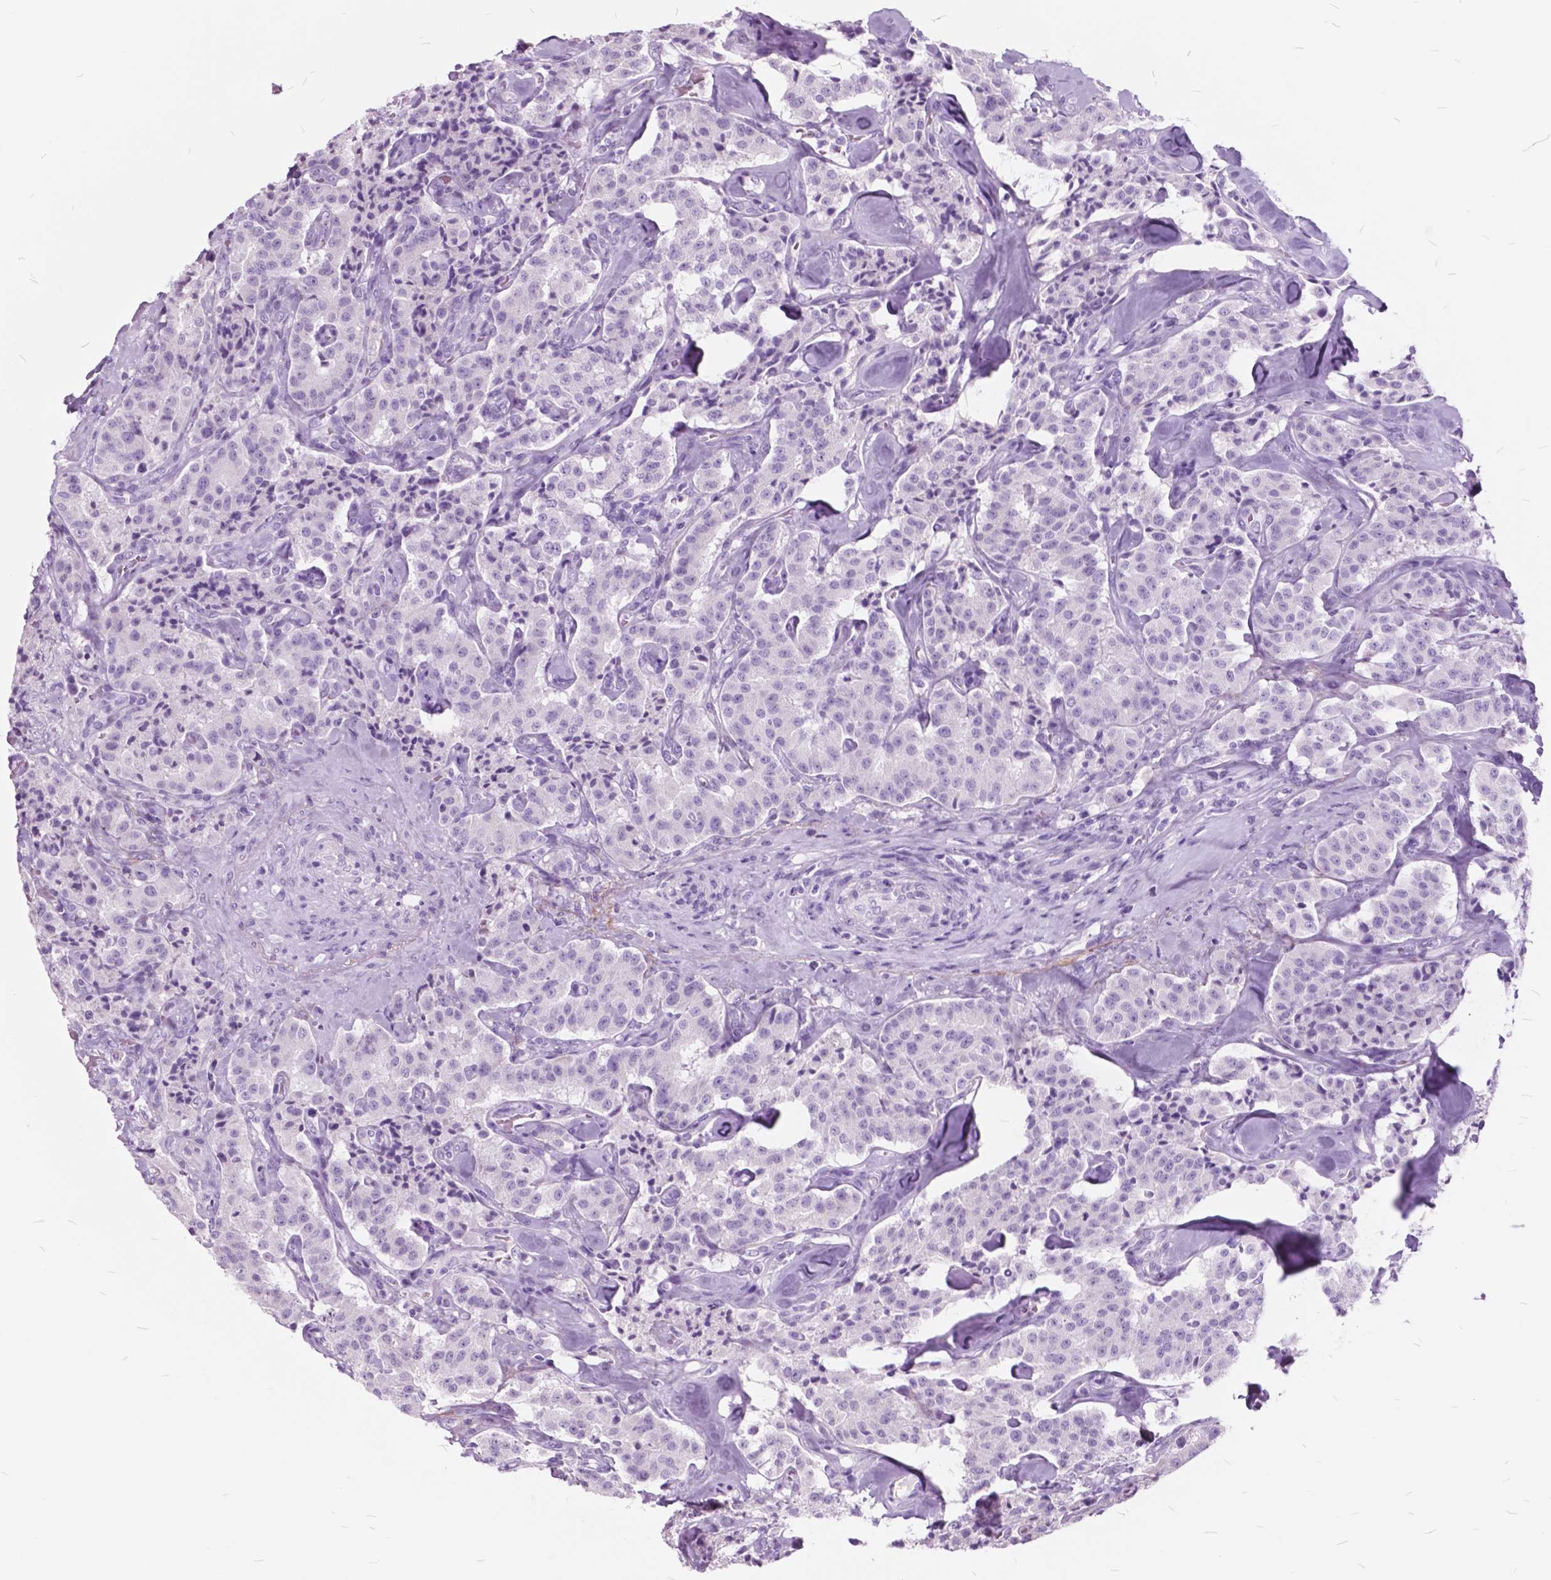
{"staining": {"intensity": "negative", "quantity": "none", "location": "none"}, "tissue": "carcinoid", "cell_type": "Tumor cells", "image_type": "cancer", "snomed": [{"axis": "morphology", "description": "Carcinoid, malignant, NOS"}, {"axis": "topography", "description": "Pancreas"}], "caption": "Carcinoid was stained to show a protein in brown. There is no significant positivity in tumor cells.", "gene": "GDF9", "patient": {"sex": "male", "age": 41}}